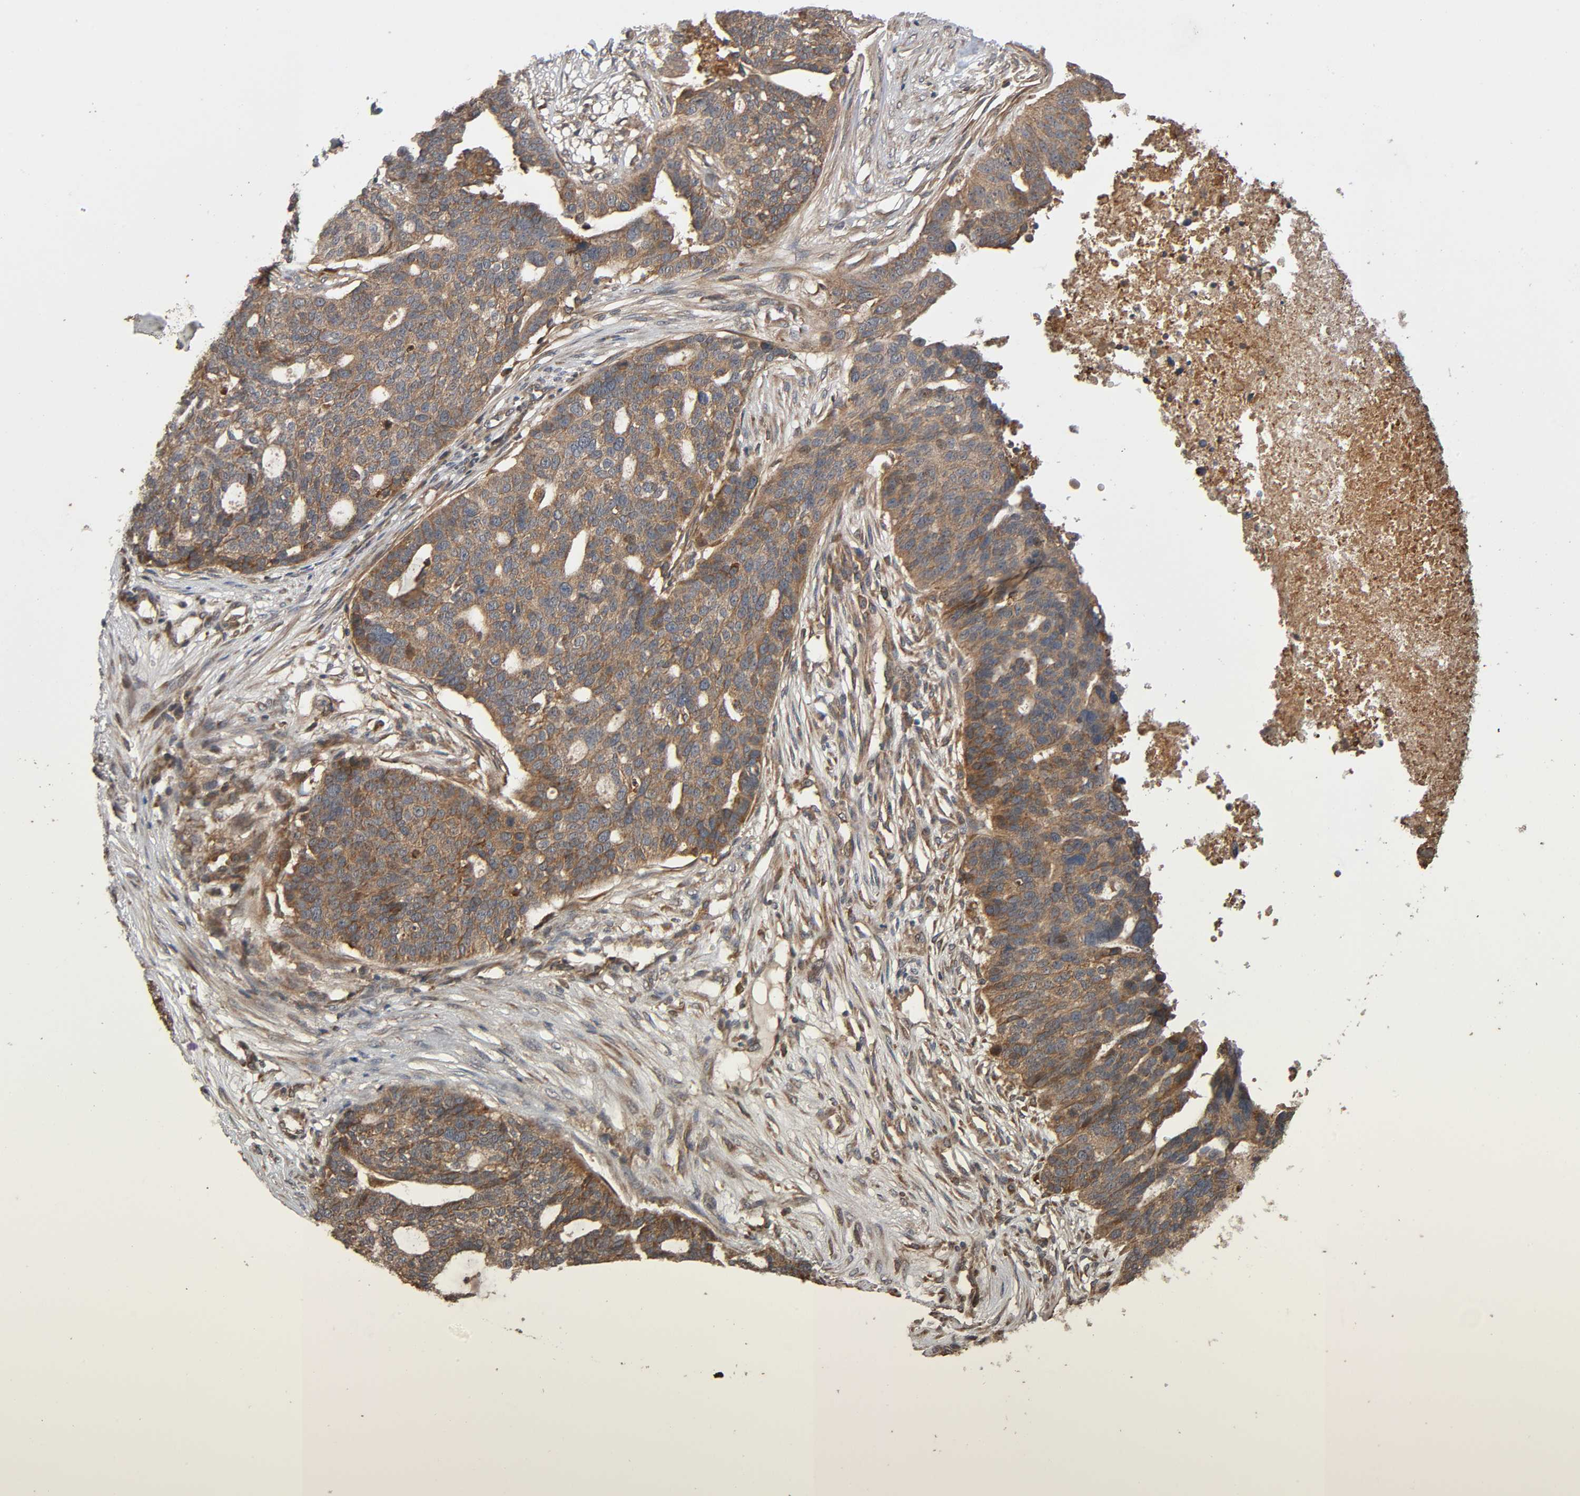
{"staining": {"intensity": "moderate", "quantity": ">75%", "location": "cytoplasmic/membranous"}, "tissue": "ovarian cancer", "cell_type": "Tumor cells", "image_type": "cancer", "snomed": [{"axis": "morphology", "description": "Cystadenocarcinoma, serous, NOS"}, {"axis": "topography", "description": "Ovary"}], "caption": "A micrograph showing moderate cytoplasmic/membranous positivity in about >75% of tumor cells in ovarian serous cystadenocarcinoma, as visualized by brown immunohistochemical staining.", "gene": "MAP3K8", "patient": {"sex": "female", "age": 59}}